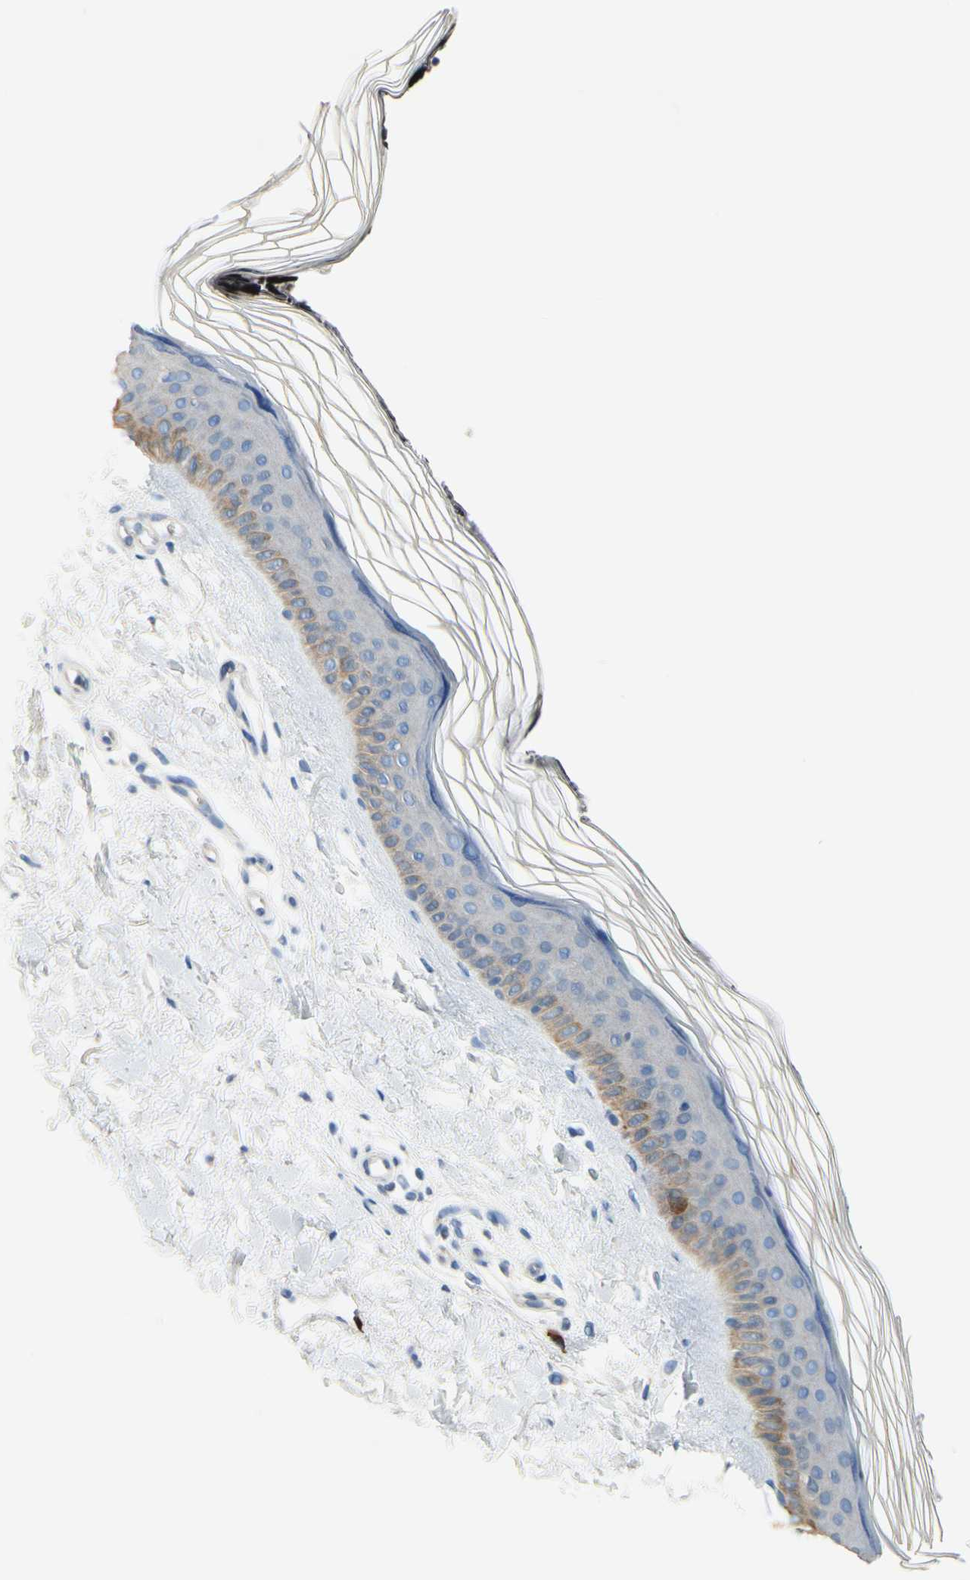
{"staining": {"intensity": "negative", "quantity": "none", "location": "none"}, "tissue": "skin", "cell_type": "Fibroblasts", "image_type": "normal", "snomed": [{"axis": "morphology", "description": "Normal tissue, NOS"}, {"axis": "topography", "description": "Skin"}], "caption": "Fibroblasts show no significant expression in unremarkable skin. (Brightfield microscopy of DAB (3,3'-diaminobenzidine) immunohistochemistry at high magnification).", "gene": "CKAP2", "patient": {"sex": "female", "age": 19}}